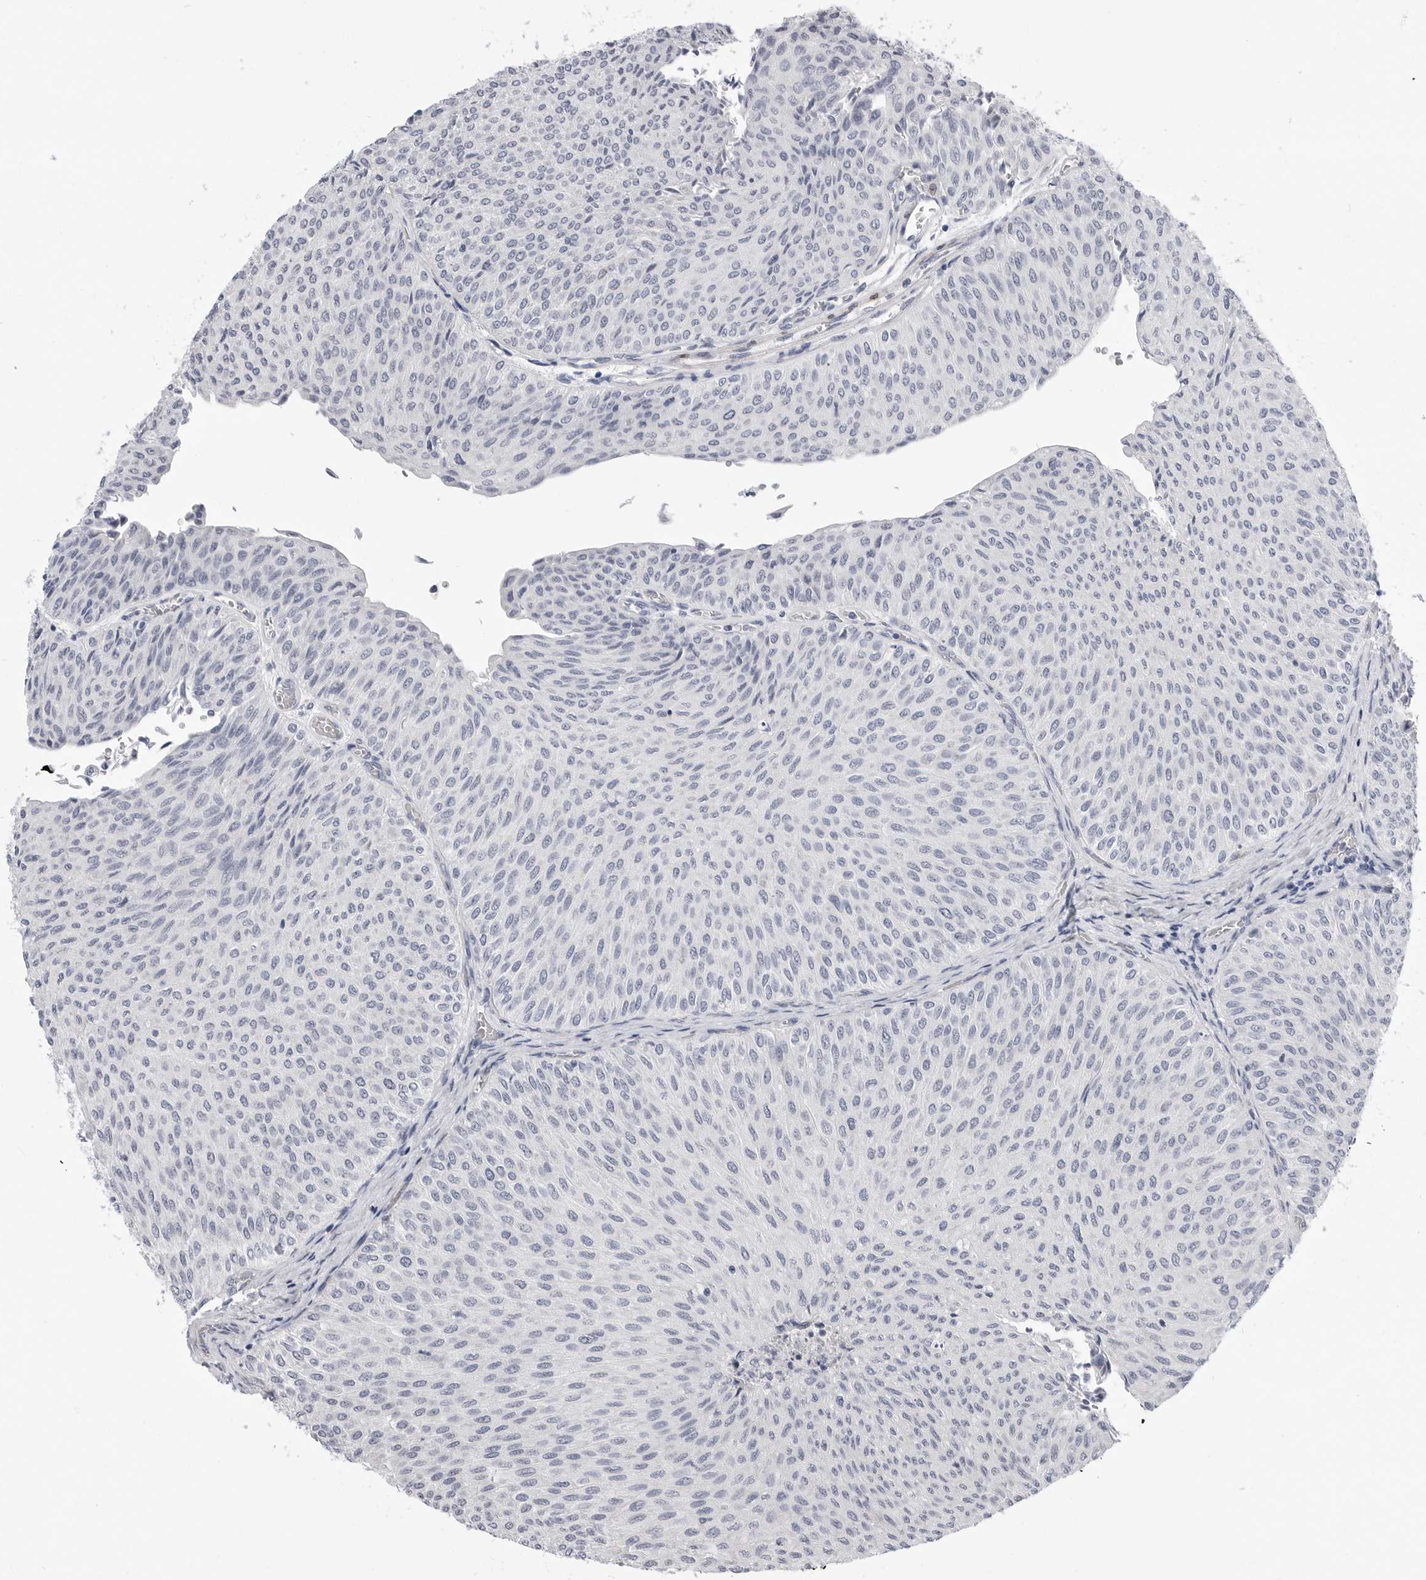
{"staining": {"intensity": "negative", "quantity": "none", "location": "none"}, "tissue": "urothelial cancer", "cell_type": "Tumor cells", "image_type": "cancer", "snomed": [{"axis": "morphology", "description": "Urothelial carcinoma, Low grade"}, {"axis": "topography", "description": "Urinary bladder"}], "caption": "A photomicrograph of human urothelial cancer is negative for staining in tumor cells.", "gene": "PLN", "patient": {"sex": "male", "age": 78}}